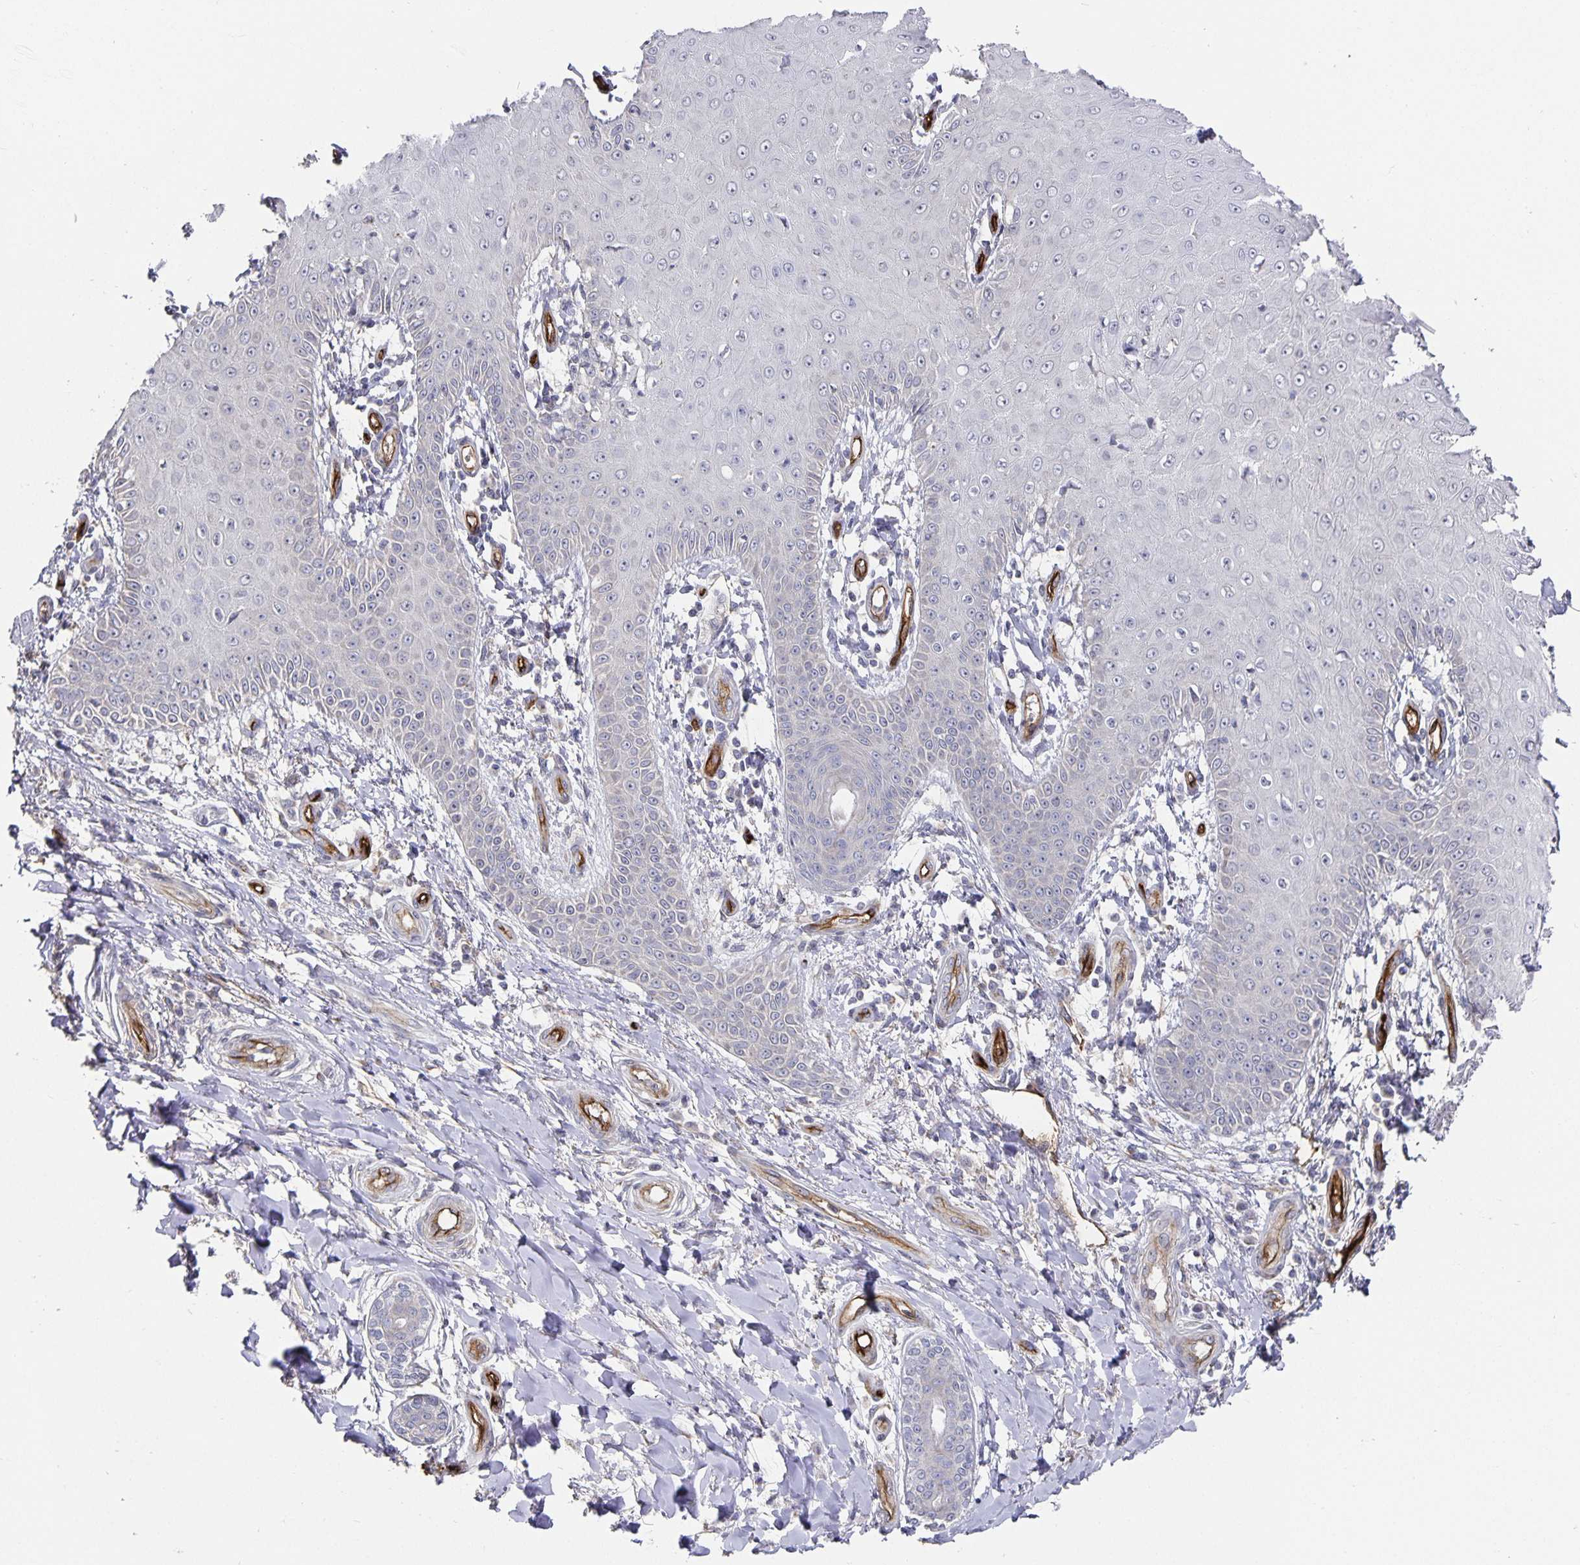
{"staining": {"intensity": "negative", "quantity": "none", "location": "none"}, "tissue": "skin cancer", "cell_type": "Tumor cells", "image_type": "cancer", "snomed": [{"axis": "morphology", "description": "Squamous cell carcinoma, NOS"}, {"axis": "topography", "description": "Skin"}], "caption": "Immunohistochemical staining of human skin cancer (squamous cell carcinoma) exhibits no significant positivity in tumor cells.", "gene": "PODXL", "patient": {"sex": "male", "age": 70}}